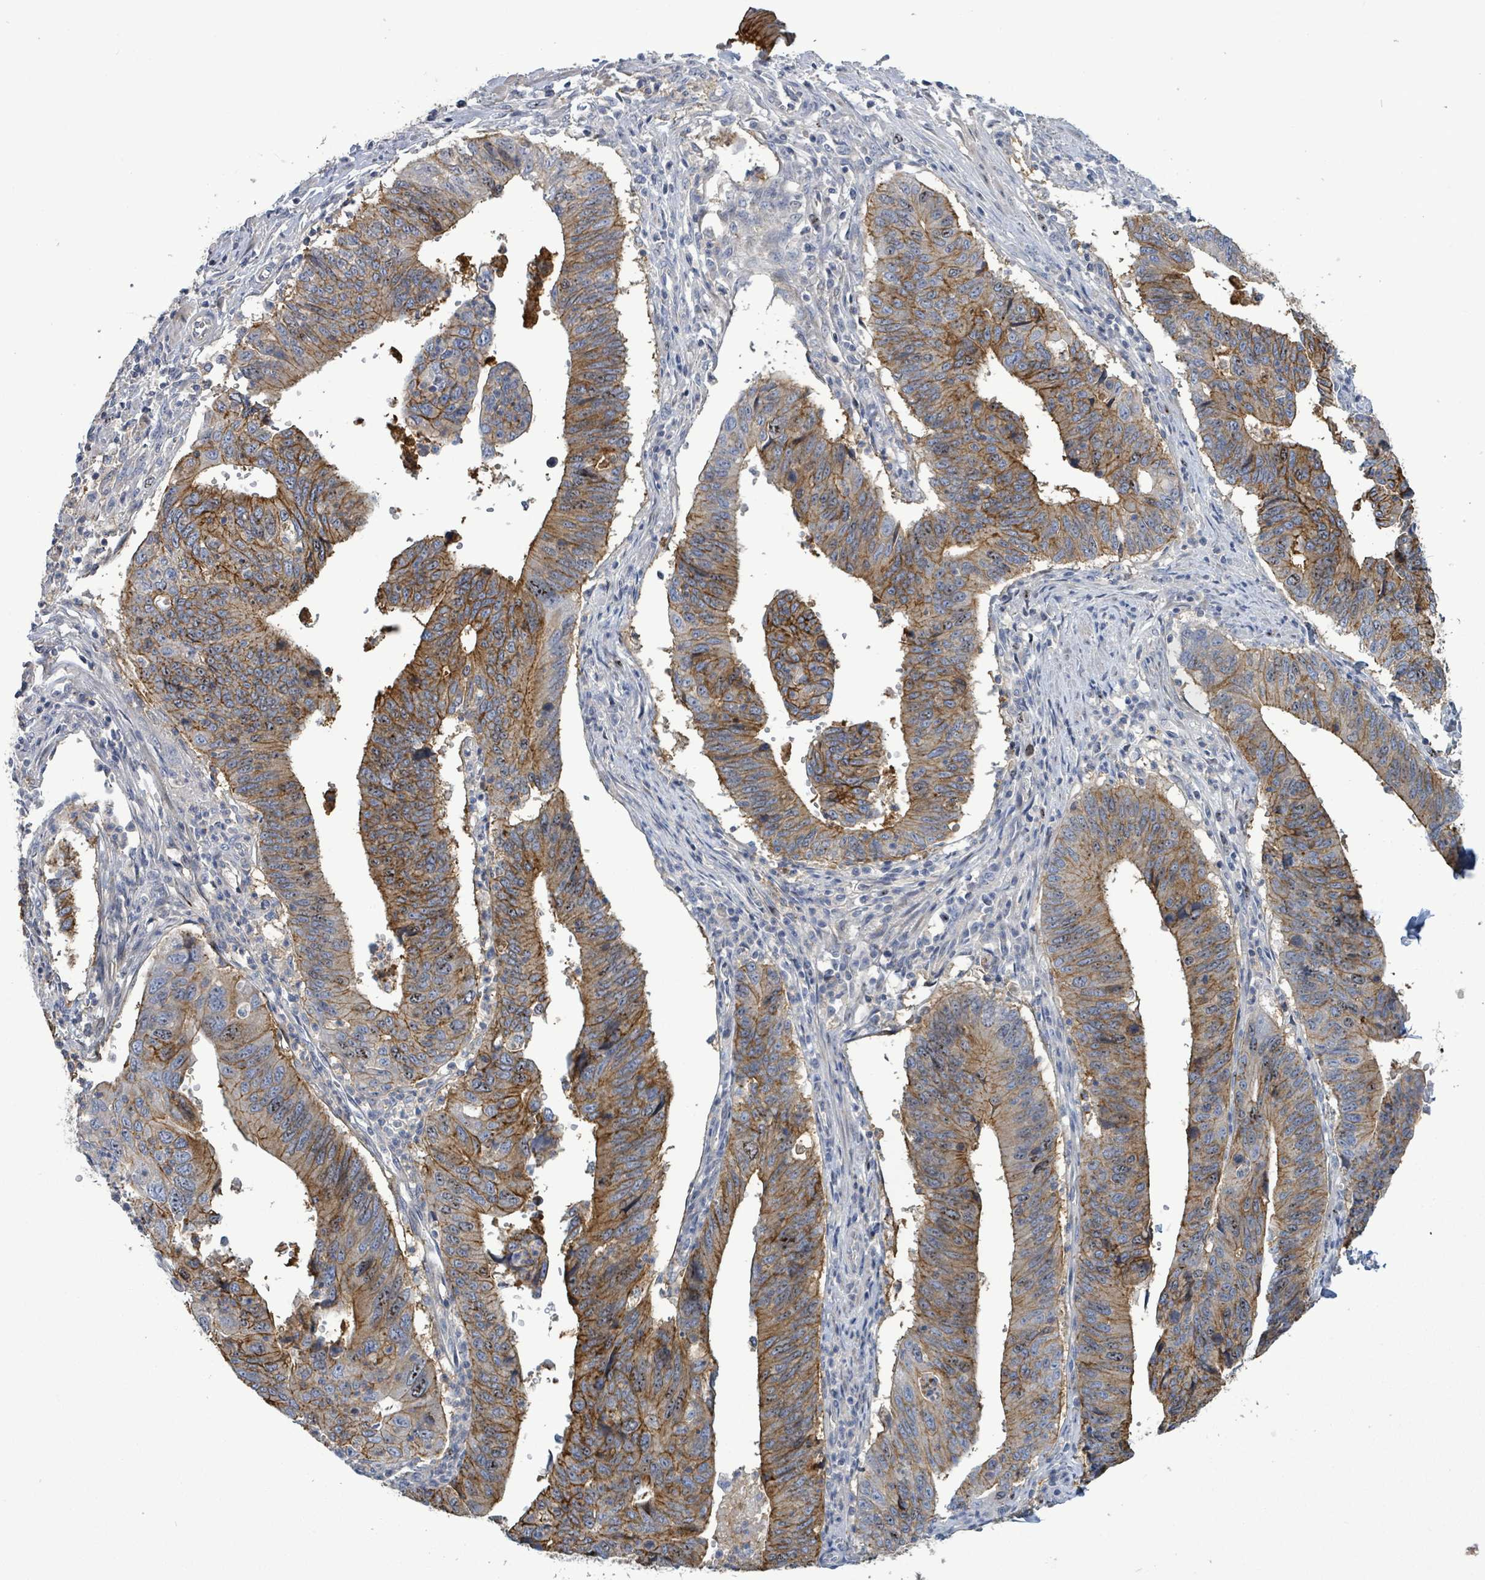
{"staining": {"intensity": "moderate", "quantity": ">75%", "location": "cytoplasmic/membranous"}, "tissue": "stomach cancer", "cell_type": "Tumor cells", "image_type": "cancer", "snomed": [{"axis": "morphology", "description": "Adenocarcinoma, NOS"}, {"axis": "topography", "description": "Stomach"}], "caption": "High-power microscopy captured an IHC micrograph of stomach cancer (adenocarcinoma), revealing moderate cytoplasmic/membranous positivity in approximately >75% of tumor cells. Nuclei are stained in blue.", "gene": "KRAS", "patient": {"sex": "male", "age": 59}}